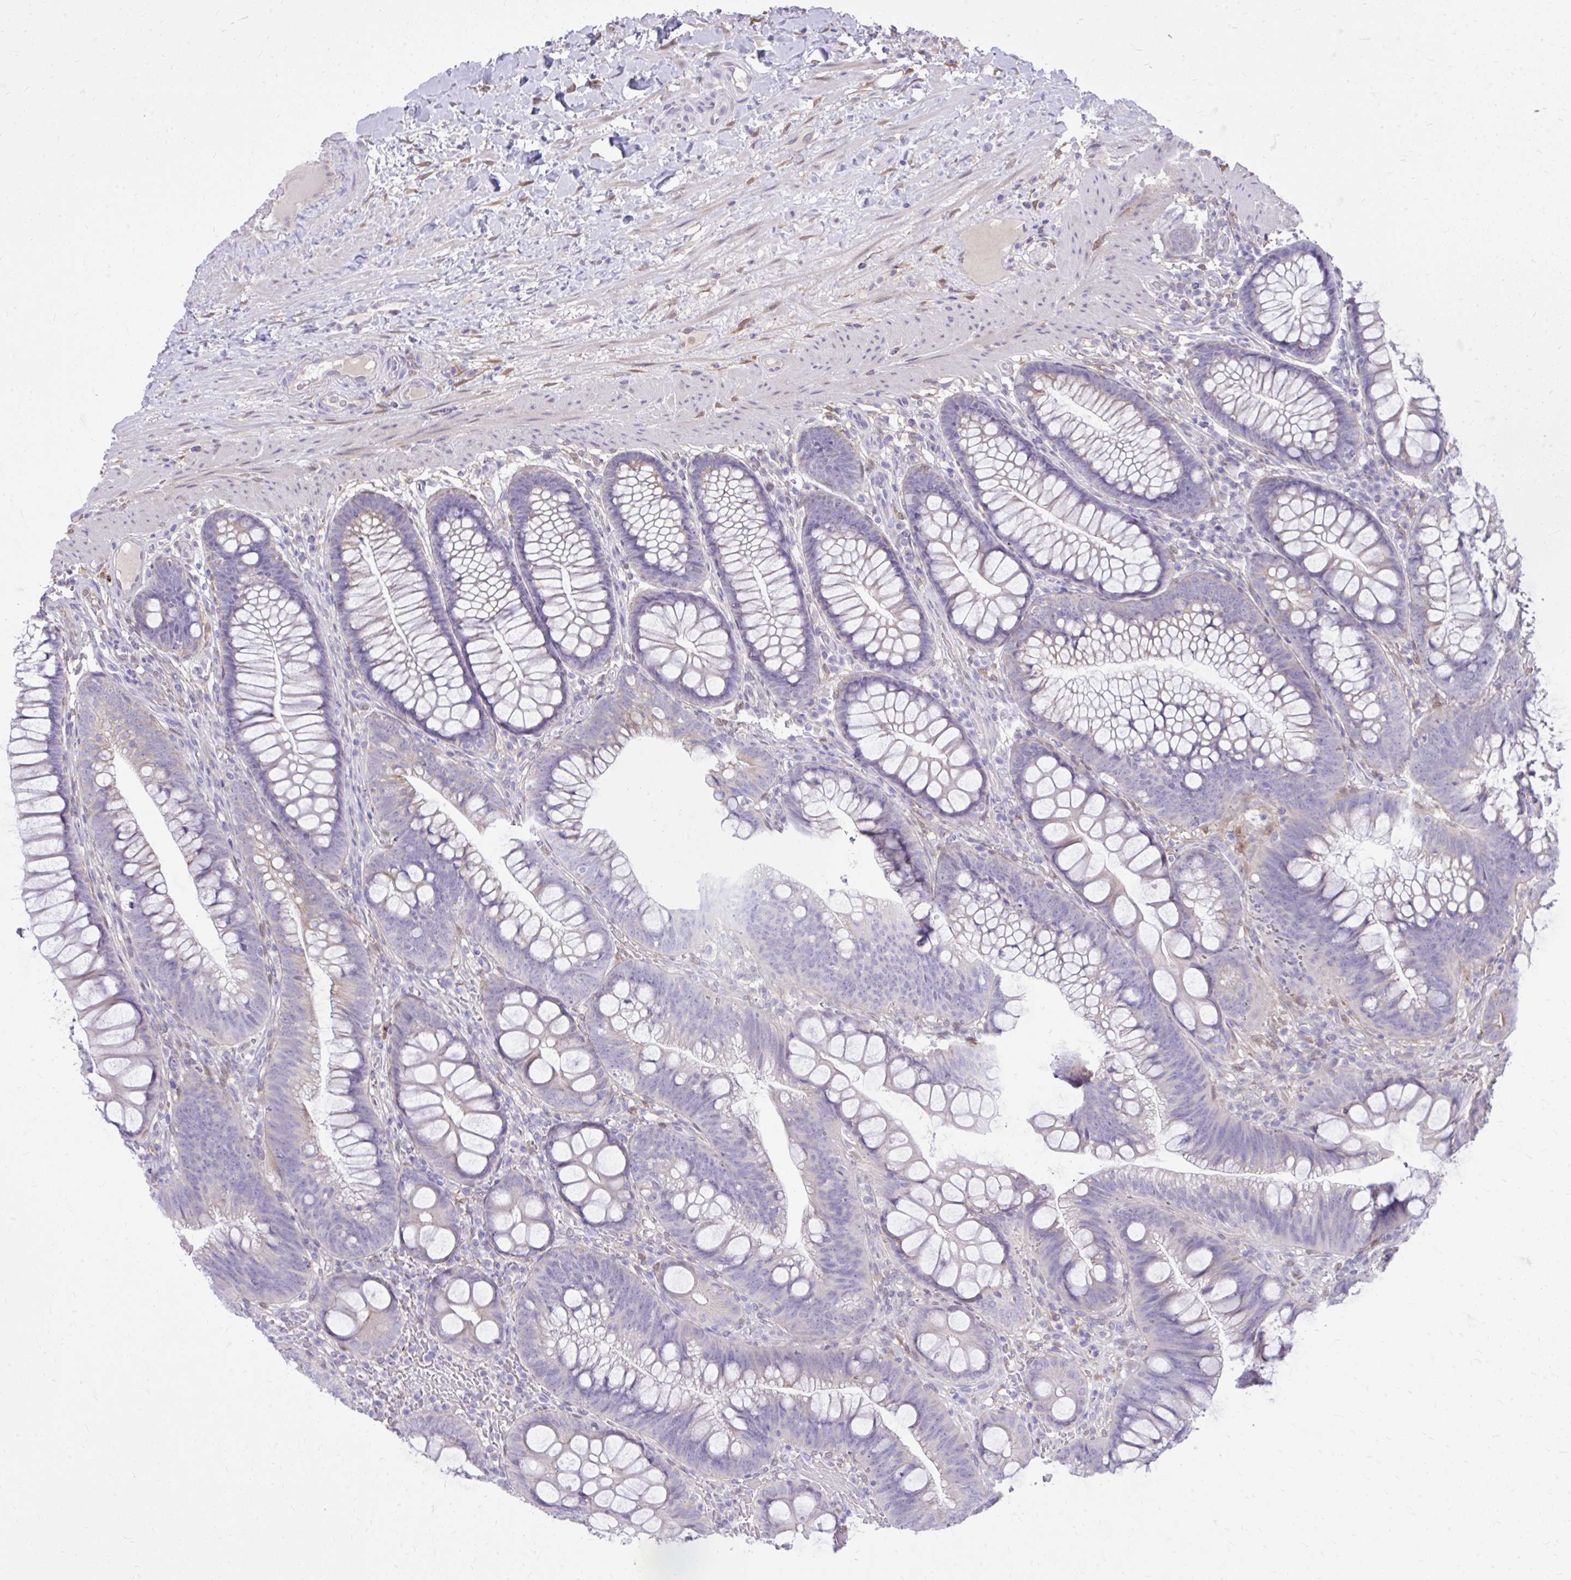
{"staining": {"intensity": "negative", "quantity": "none", "location": "none"}, "tissue": "colon", "cell_type": "Endothelial cells", "image_type": "normal", "snomed": [{"axis": "morphology", "description": "Normal tissue, NOS"}, {"axis": "morphology", "description": "Adenoma, NOS"}, {"axis": "topography", "description": "Soft tissue"}, {"axis": "topography", "description": "Colon"}], "caption": "Unremarkable colon was stained to show a protein in brown. There is no significant positivity in endothelial cells. (DAB (3,3'-diaminobenzidine) immunohistochemistry (IHC), high magnification).", "gene": "NNMT", "patient": {"sex": "male", "age": 47}}